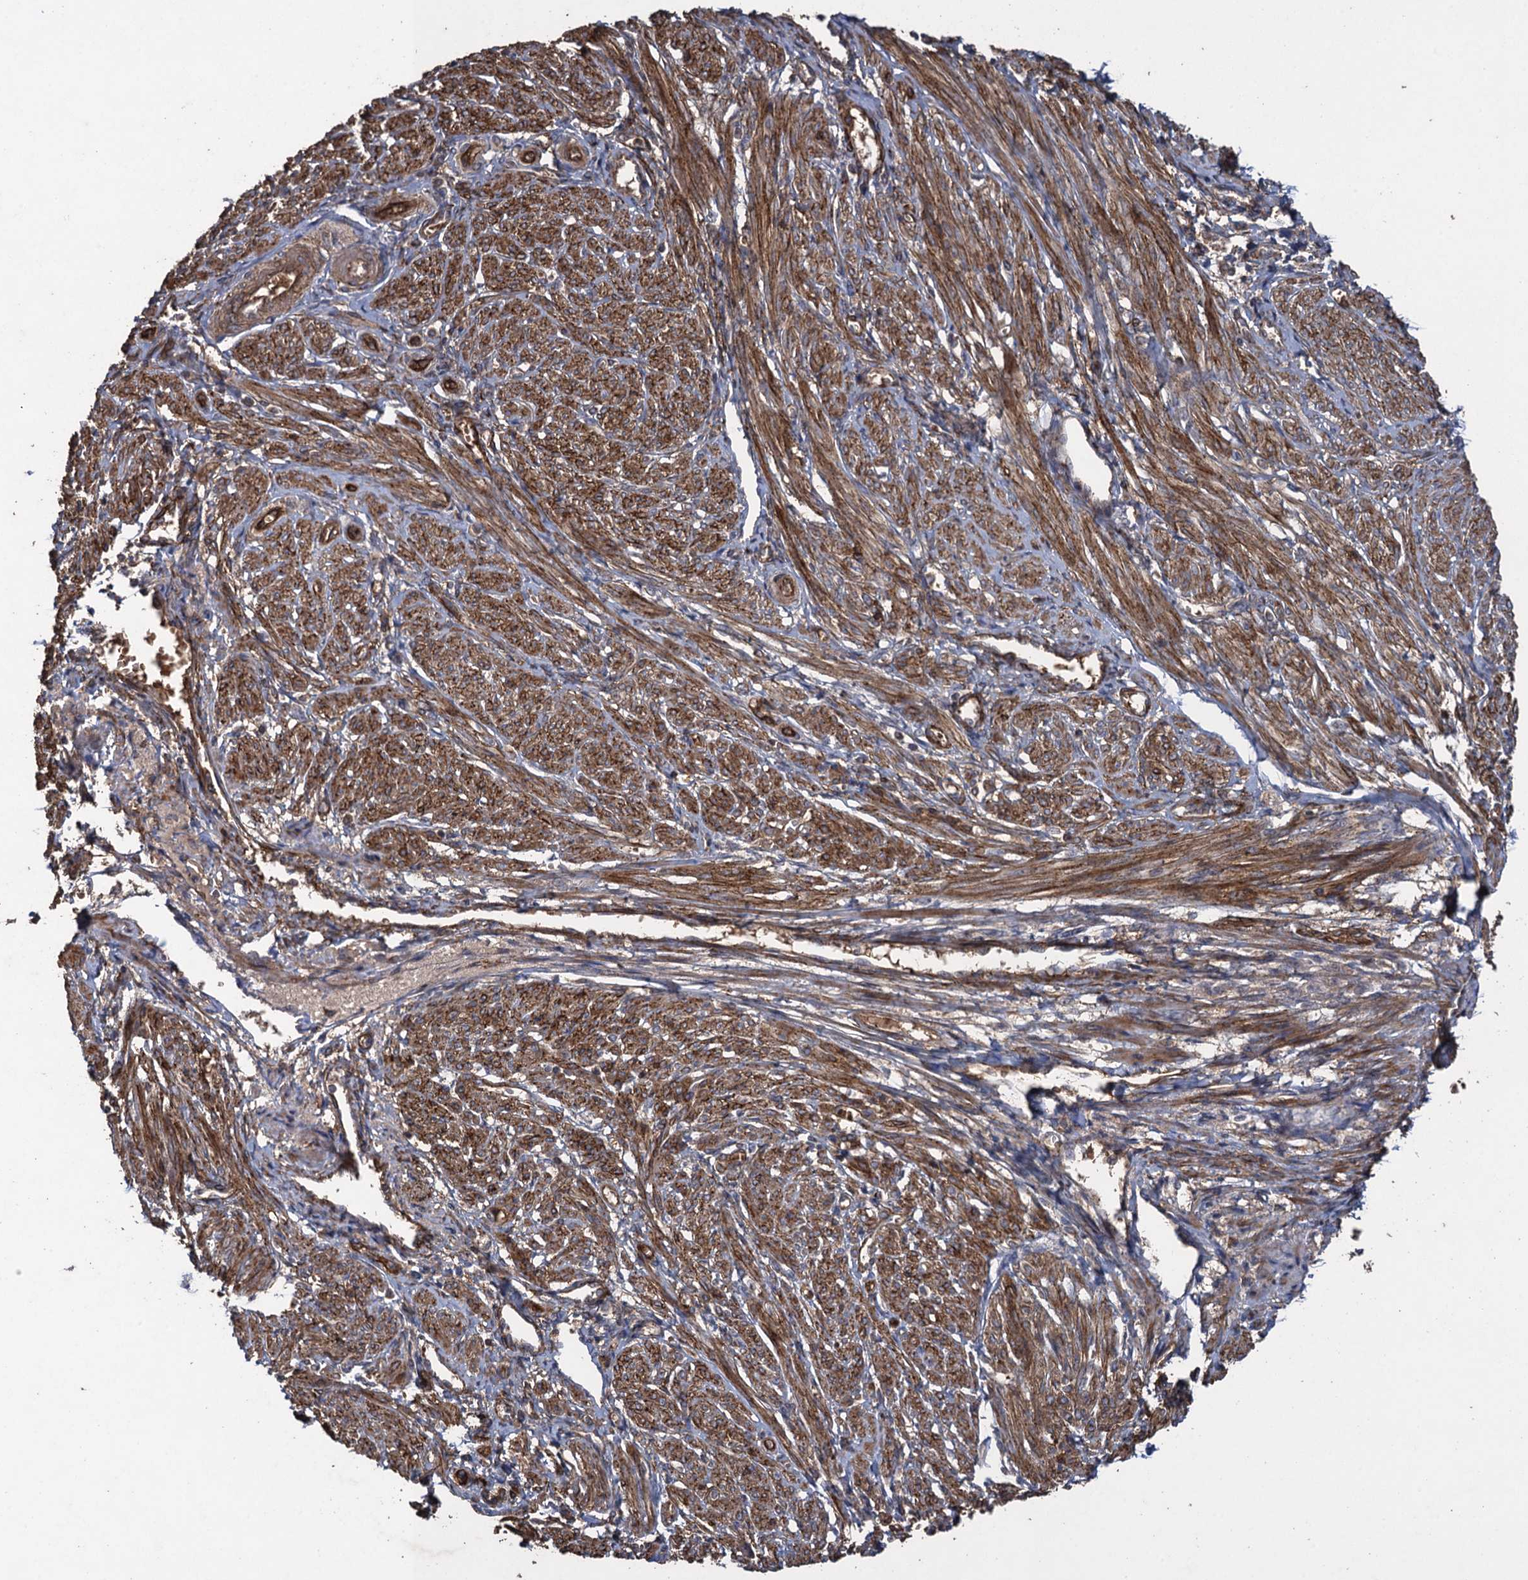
{"staining": {"intensity": "moderate", "quantity": ">75%", "location": "cytoplasmic/membranous"}, "tissue": "smooth muscle", "cell_type": "Smooth muscle cells", "image_type": "normal", "snomed": [{"axis": "morphology", "description": "Normal tissue, NOS"}, {"axis": "topography", "description": "Smooth muscle"}], "caption": "The micrograph shows staining of benign smooth muscle, revealing moderate cytoplasmic/membranous protein expression (brown color) within smooth muscle cells.", "gene": "TXNDC11", "patient": {"sex": "female", "age": 39}}